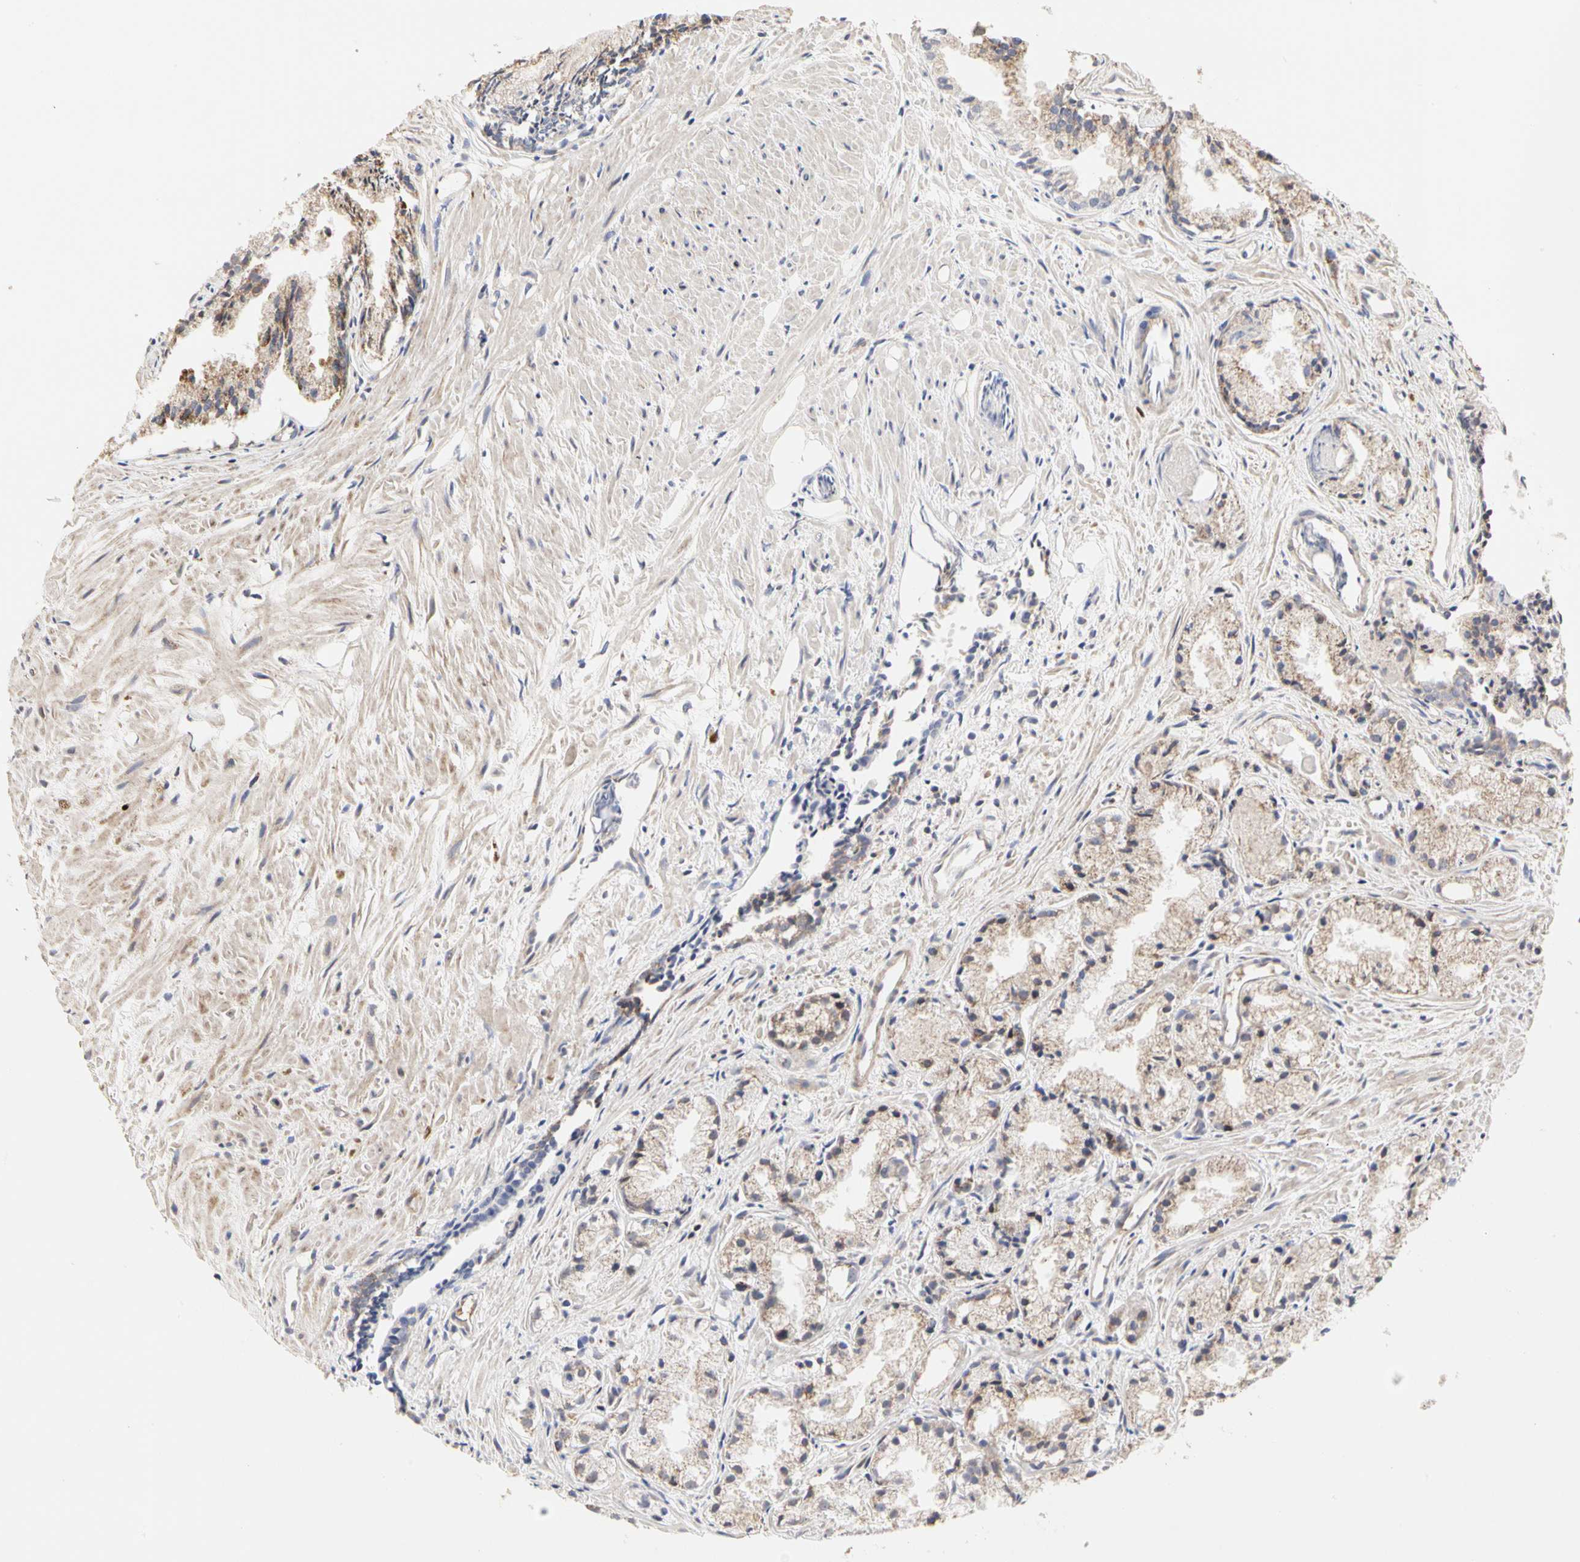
{"staining": {"intensity": "weak", "quantity": "25%-75%", "location": "cytoplasmic/membranous"}, "tissue": "prostate cancer", "cell_type": "Tumor cells", "image_type": "cancer", "snomed": [{"axis": "morphology", "description": "Adenocarcinoma, Low grade"}, {"axis": "topography", "description": "Prostate"}], "caption": "Immunohistochemical staining of human prostate low-grade adenocarcinoma shows weak cytoplasmic/membranous protein staining in about 25%-75% of tumor cells.", "gene": "TSKU", "patient": {"sex": "male", "age": 72}}